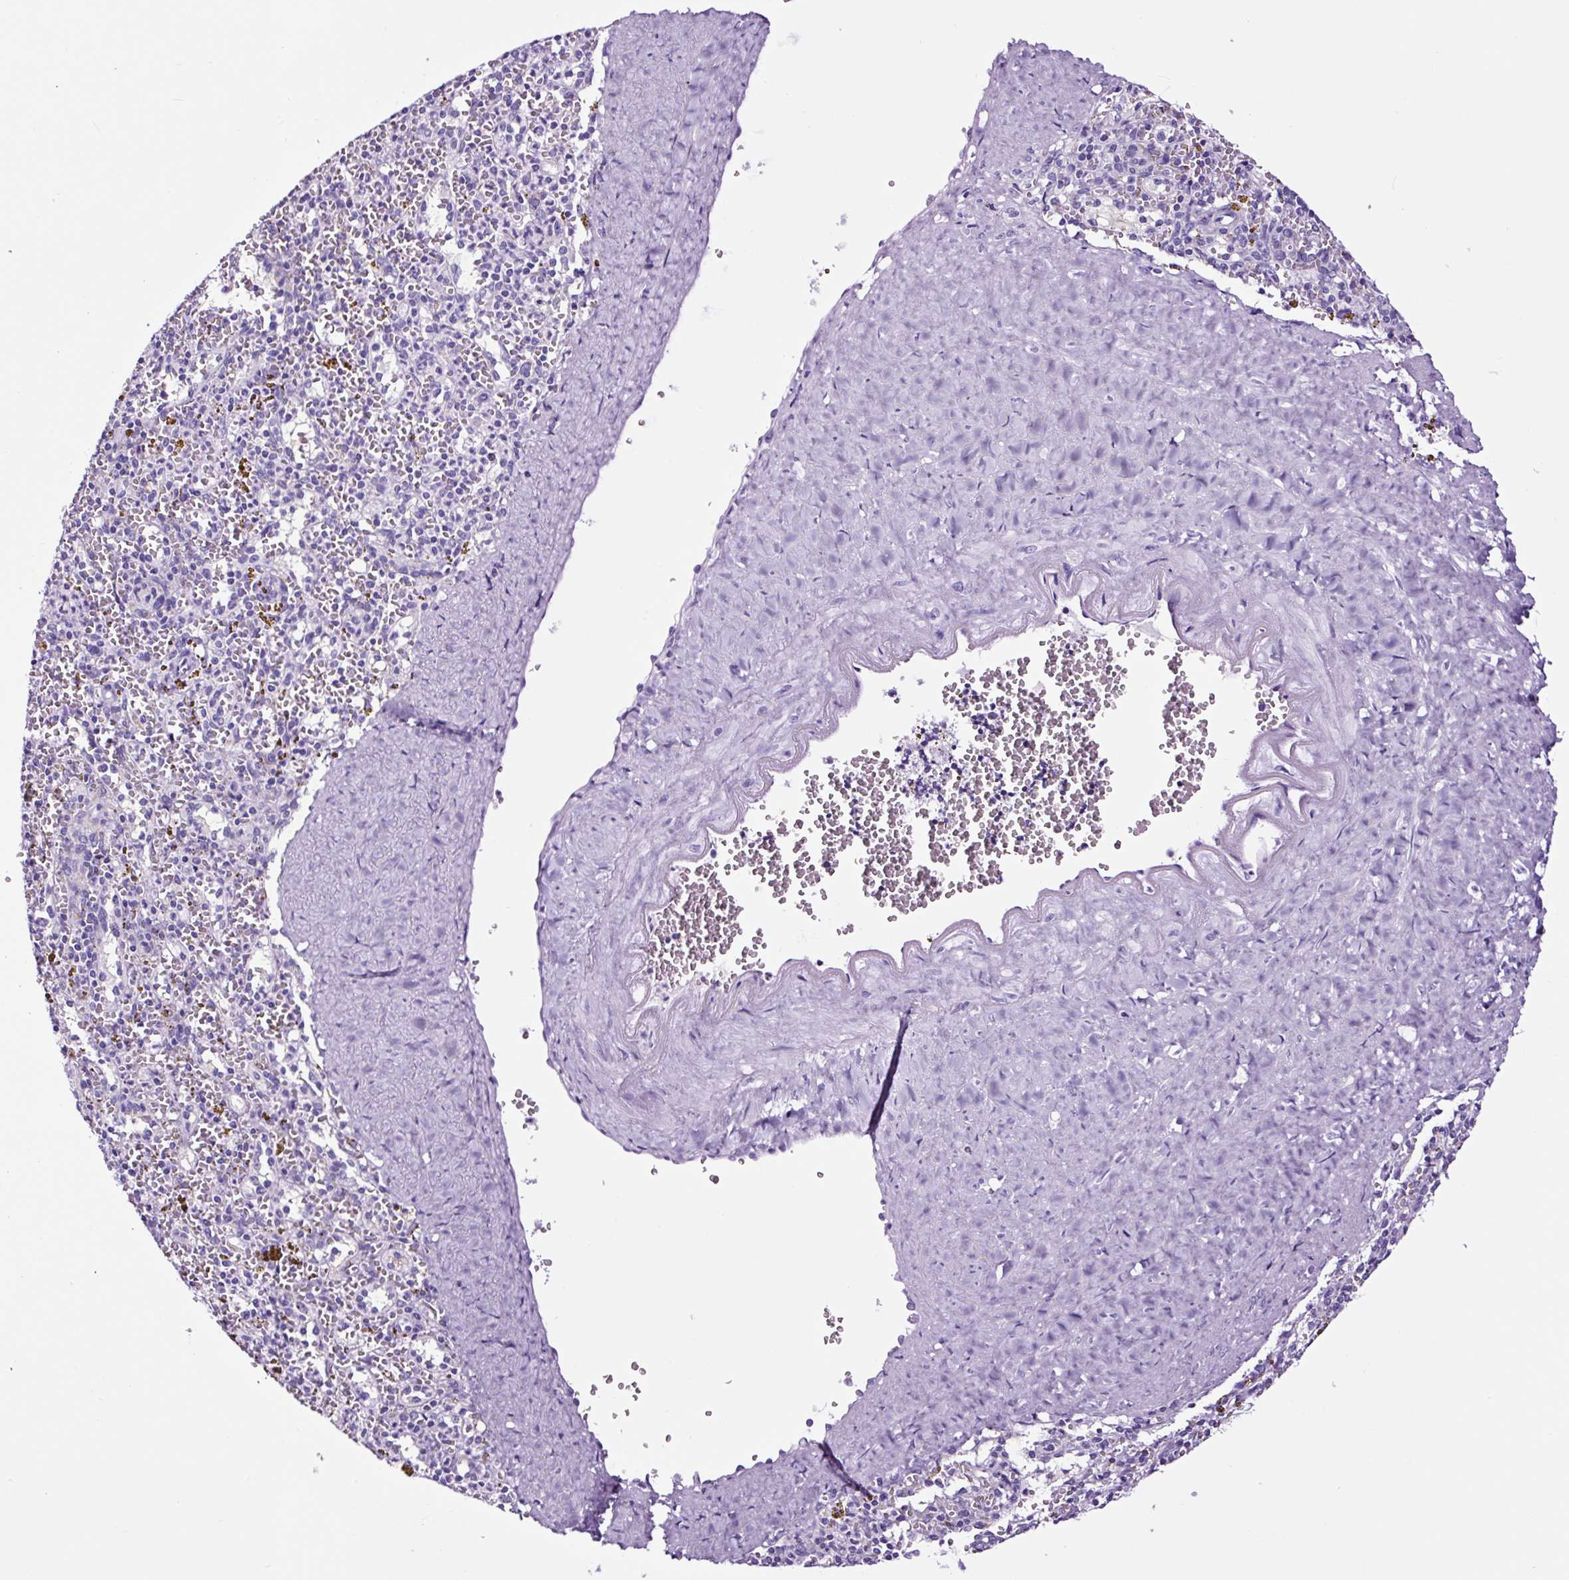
{"staining": {"intensity": "negative", "quantity": "none", "location": "none"}, "tissue": "spleen", "cell_type": "Cells in red pulp", "image_type": "normal", "snomed": [{"axis": "morphology", "description": "Normal tissue, NOS"}, {"axis": "topography", "description": "Spleen"}], "caption": "DAB immunohistochemical staining of benign spleen displays no significant expression in cells in red pulp. (Brightfield microscopy of DAB (3,3'-diaminobenzidine) immunohistochemistry (IHC) at high magnification).", "gene": "FBXL7", "patient": {"sex": "male", "age": 57}}